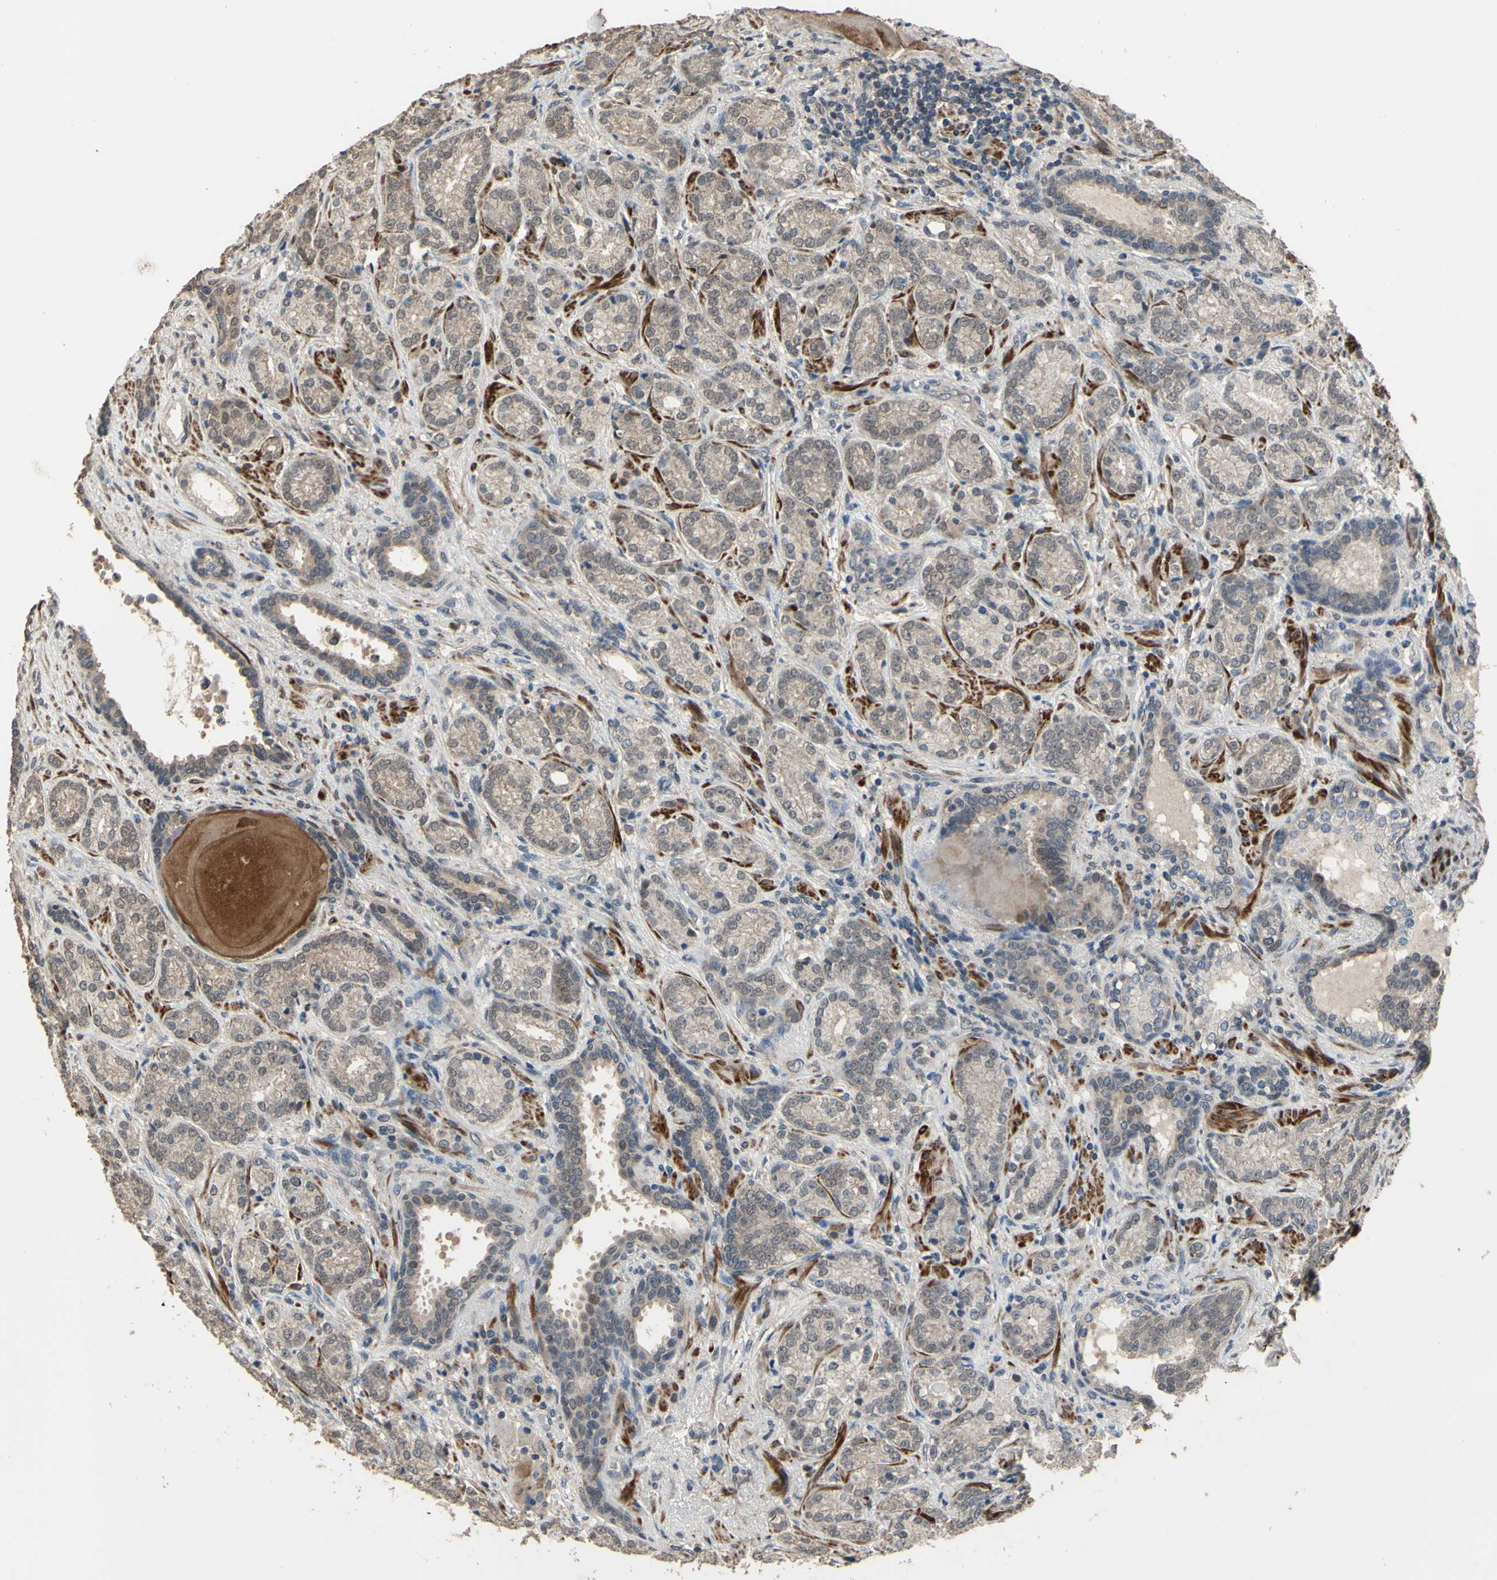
{"staining": {"intensity": "weak", "quantity": "<25%", "location": "cytoplasmic/membranous"}, "tissue": "prostate cancer", "cell_type": "Tumor cells", "image_type": "cancer", "snomed": [{"axis": "morphology", "description": "Adenocarcinoma, High grade"}, {"axis": "topography", "description": "Prostate"}], "caption": "An IHC image of high-grade adenocarcinoma (prostate) is shown. There is no staining in tumor cells of high-grade adenocarcinoma (prostate).", "gene": "ZNF174", "patient": {"sex": "male", "age": 61}}